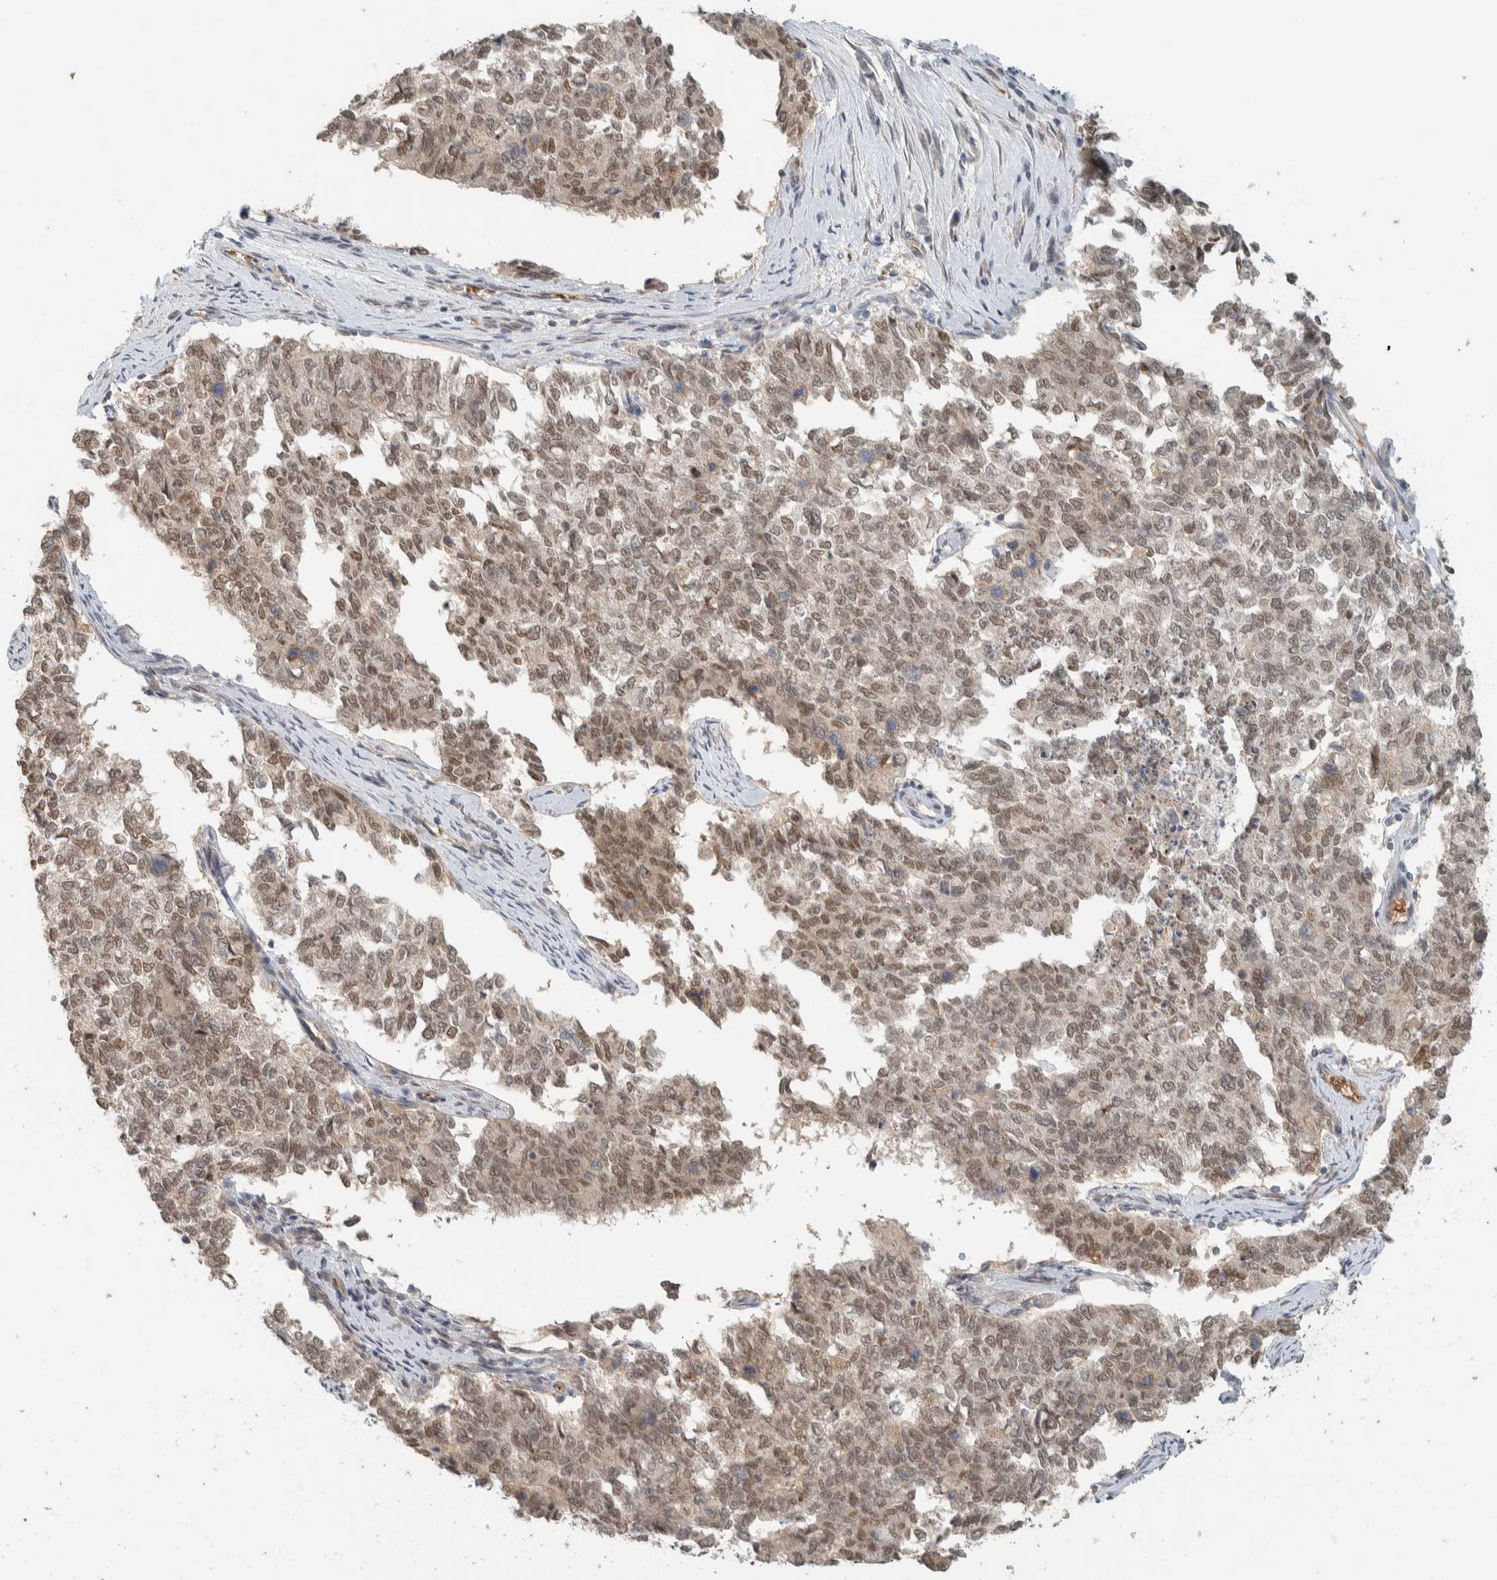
{"staining": {"intensity": "weak", "quantity": ">75%", "location": "nuclear"}, "tissue": "cervical cancer", "cell_type": "Tumor cells", "image_type": "cancer", "snomed": [{"axis": "morphology", "description": "Squamous cell carcinoma, NOS"}, {"axis": "topography", "description": "Cervix"}], "caption": "This photomicrograph shows immunohistochemistry (IHC) staining of human cervical cancer (squamous cell carcinoma), with low weak nuclear positivity in approximately >75% of tumor cells.", "gene": "ZBTB2", "patient": {"sex": "female", "age": 63}}